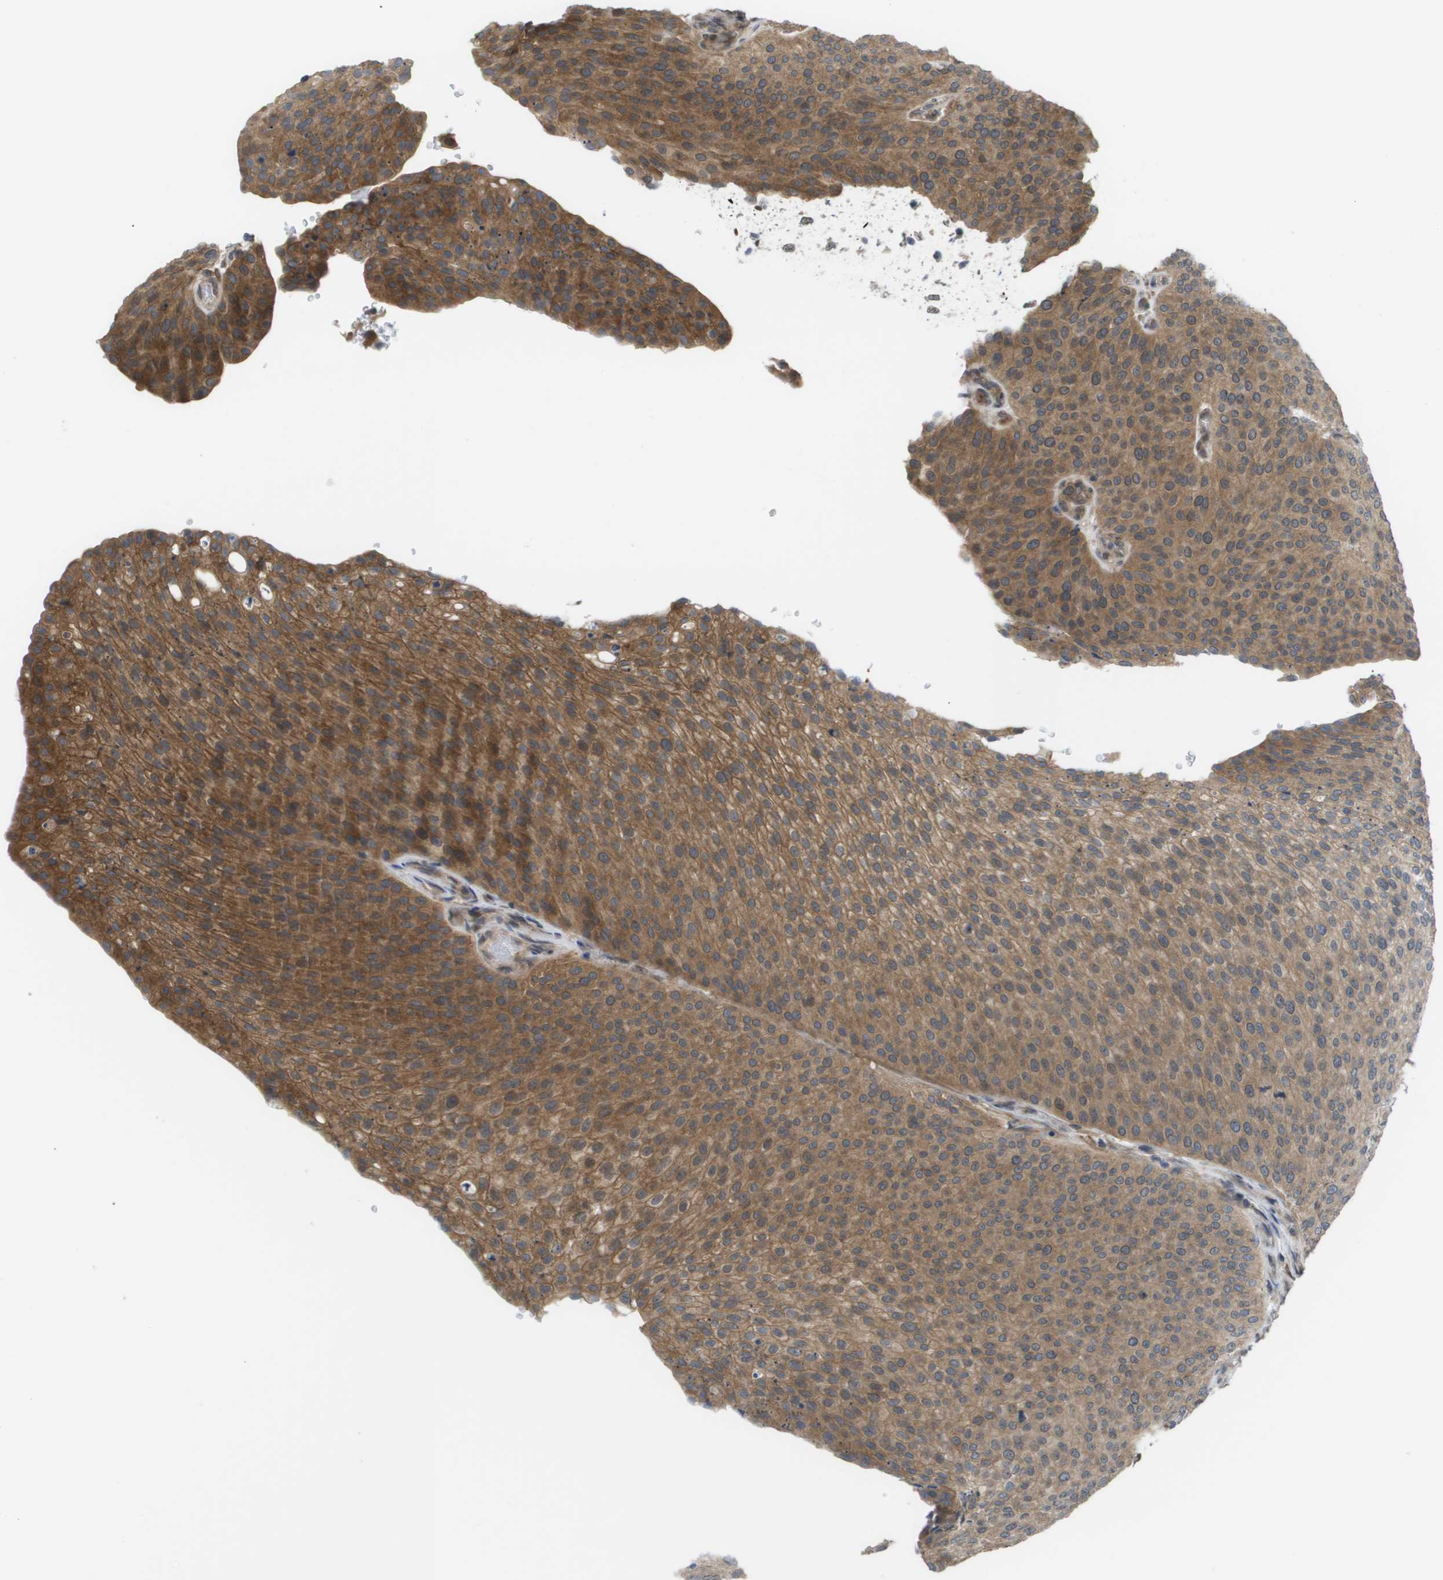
{"staining": {"intensity": "moderate", "quantity": ">75%", "location": "cytoplasmic/membranous"}, "tissue": "urothelial cancer", "cell_type": "Tumor cells", "image_type": "cancer", "snomed": [{"axis": "morphology", "description": "Urothelial carcinoma, Low grade"}, {"axis": "topography", "description": "Smooth muscle"}, {"axis": "topography", "description": "Urinary bladder"}], "caption": "Immunohistochemistry (IHC) photomicrograph of human urothelial carcinoma (low-grade) stained for a protein (brown), which displays medium levels of moderate cytoplasmic/membranous positivity in about >75% of tumor cells.", "gene": "CTPS2", "patient": {"sex": "male", "age": 60}}